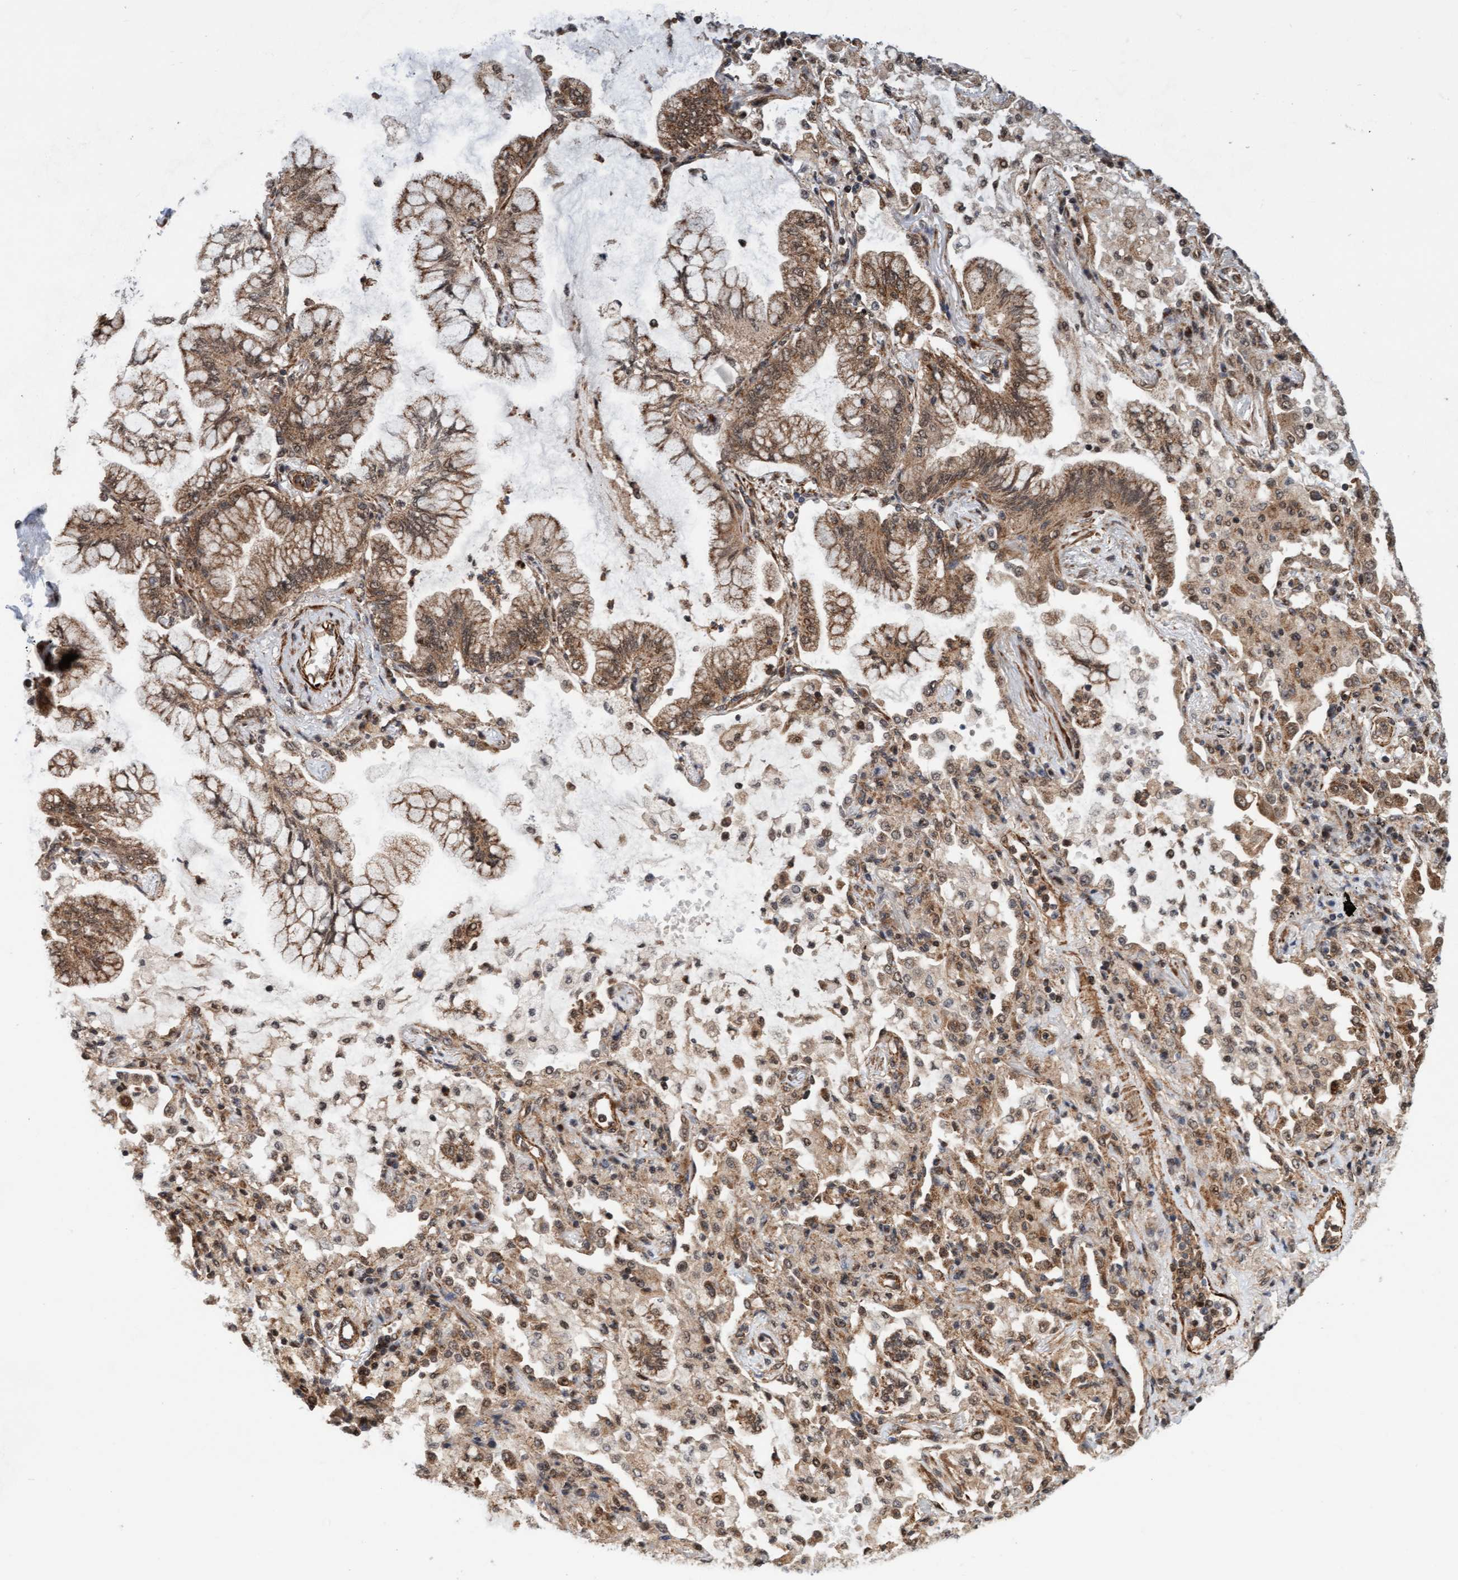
{"staining": {"intensity": "moderate", "quantity": ">75%", "location": "cytoplasmic/membranous,nuclear"}, "tissue": "lung cancer", "cell_type": "Tumor cells", "image_type": "cancer", "snomed": [{"axis": "morphology", "description": "Adenocarcinoma, NOS"}, {"axis": "topography", "description": "Lung"}], "caption": "Immunohistochemistry histopathology image of lung cancer (adenocarcinoma) stained for a protein (brown), which exhibits medium levels of moderate cytoplasmic/membranous and nuclear staining in approximately >75% of tumor cells.", "gene": "STXBP4", "patient": {"sex": "female", "age": 70}}